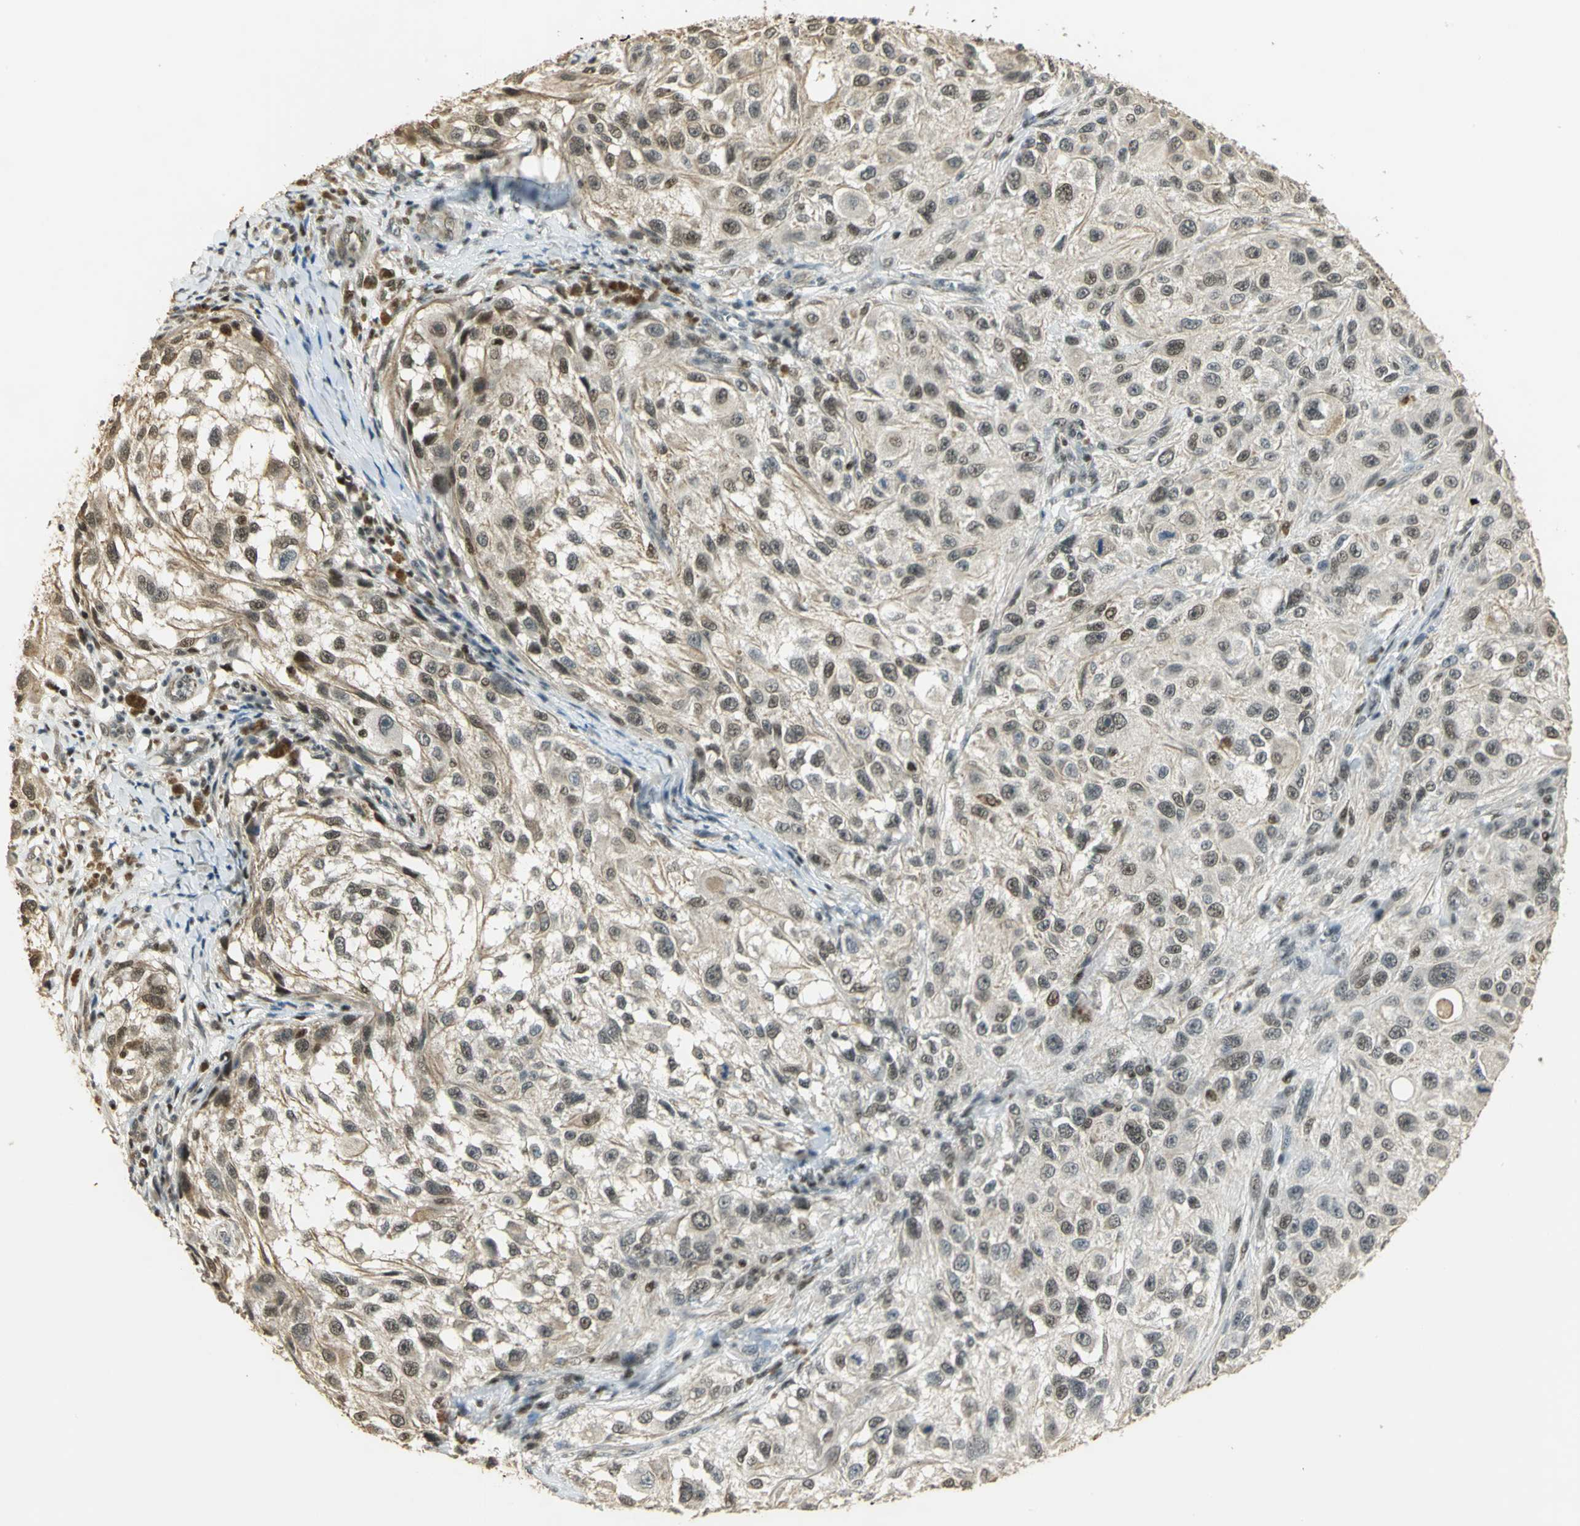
{"staining": {"intensity": "weak", "quantity": ">75%", "location": "nuclear"}, "tissue": "melanoma", "cell_type": "Tumor cells", "image_type": "cancer", "snomed": [{"axis": "morphology", "description": "Necrosis, NOS"}, {"axis": "morphology", "description": "Malignant melanoma, NOS"}, {"axis": "topography", "description": "Skin"}], "caption": "Immunohistochemical staining of malignant melanoma displays weak nuclear protein staining in approximately >75% of tumor cells. The protein is stained brown, and the nuclei are stained in blue (DAB (3,3'-diaminobenzidine) IHC with brightfield microscopy, high magnification).", "gene": "ELF1", "patient": {"sex": "female", "age": 87}}